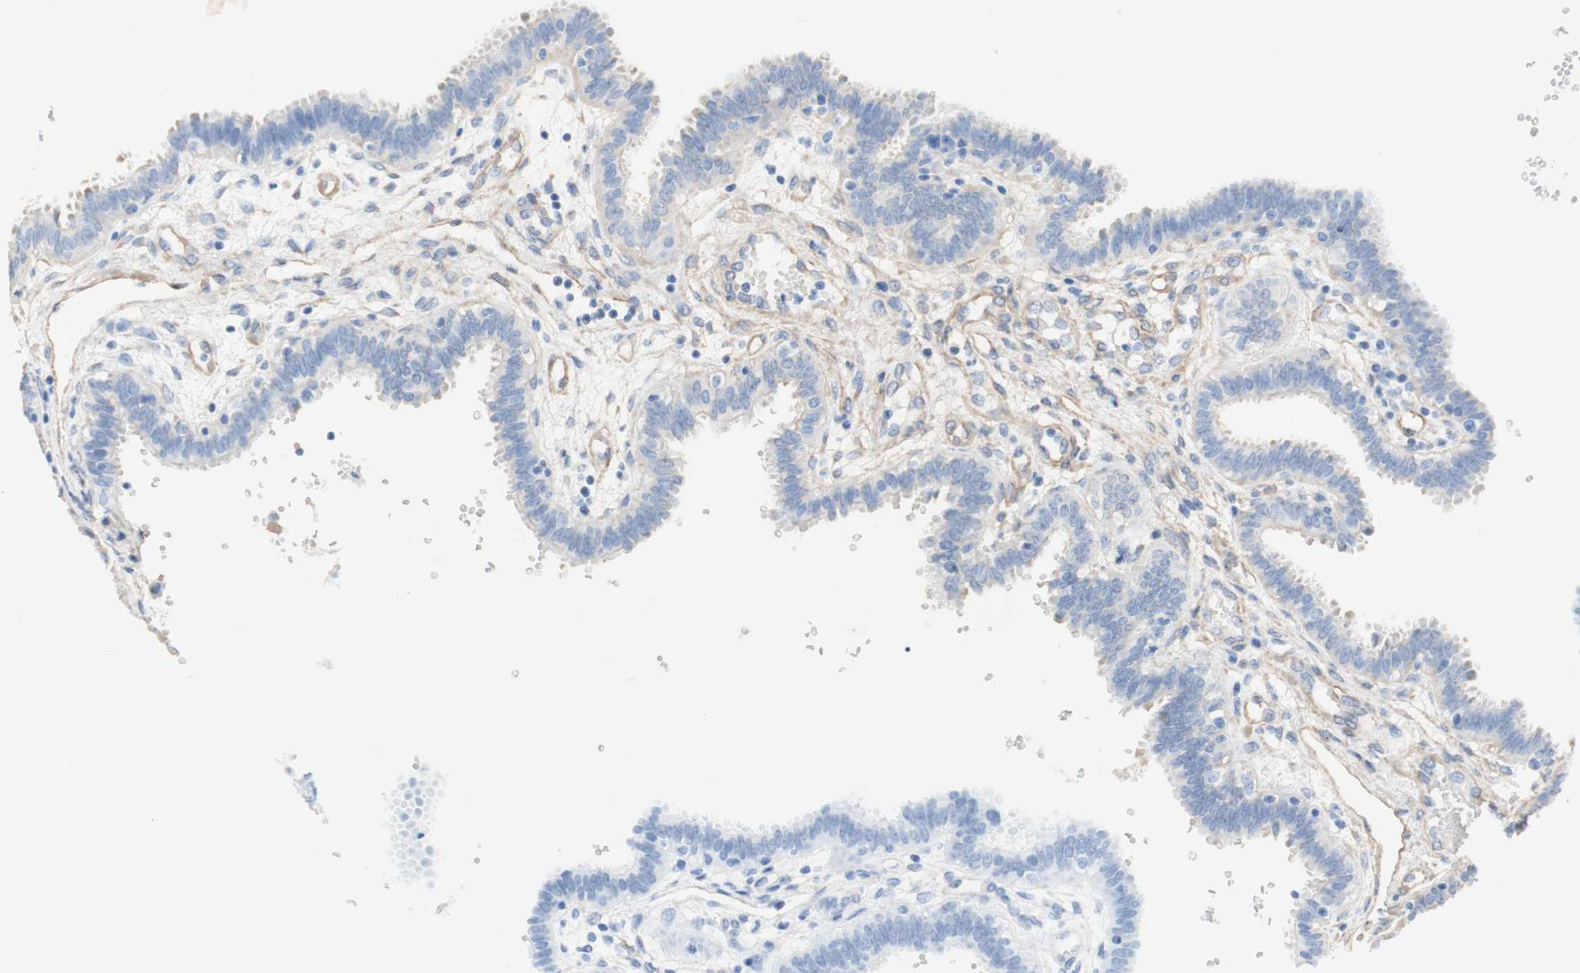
{"staining": {"intensity": "moderate", "quantity": ">75%", "location": "cytoplasmic/membranous"}, "tissue": "fallopian tube", "cell_type": "Glandular cells", "image_type": "normal", "snomed": [{"axis": "morphology", "description": "Normal tissue, NOS"}, {"axis": "topography", "description": "Fallopian tube"}], "caption": "Protein staining by IHC shows moderate cytoplasmic/membranous staining in about >75% of glandular cells in normal fallopian tube.", "gene": "CNN3", "patient": {"sex": "female", "age": 32}}